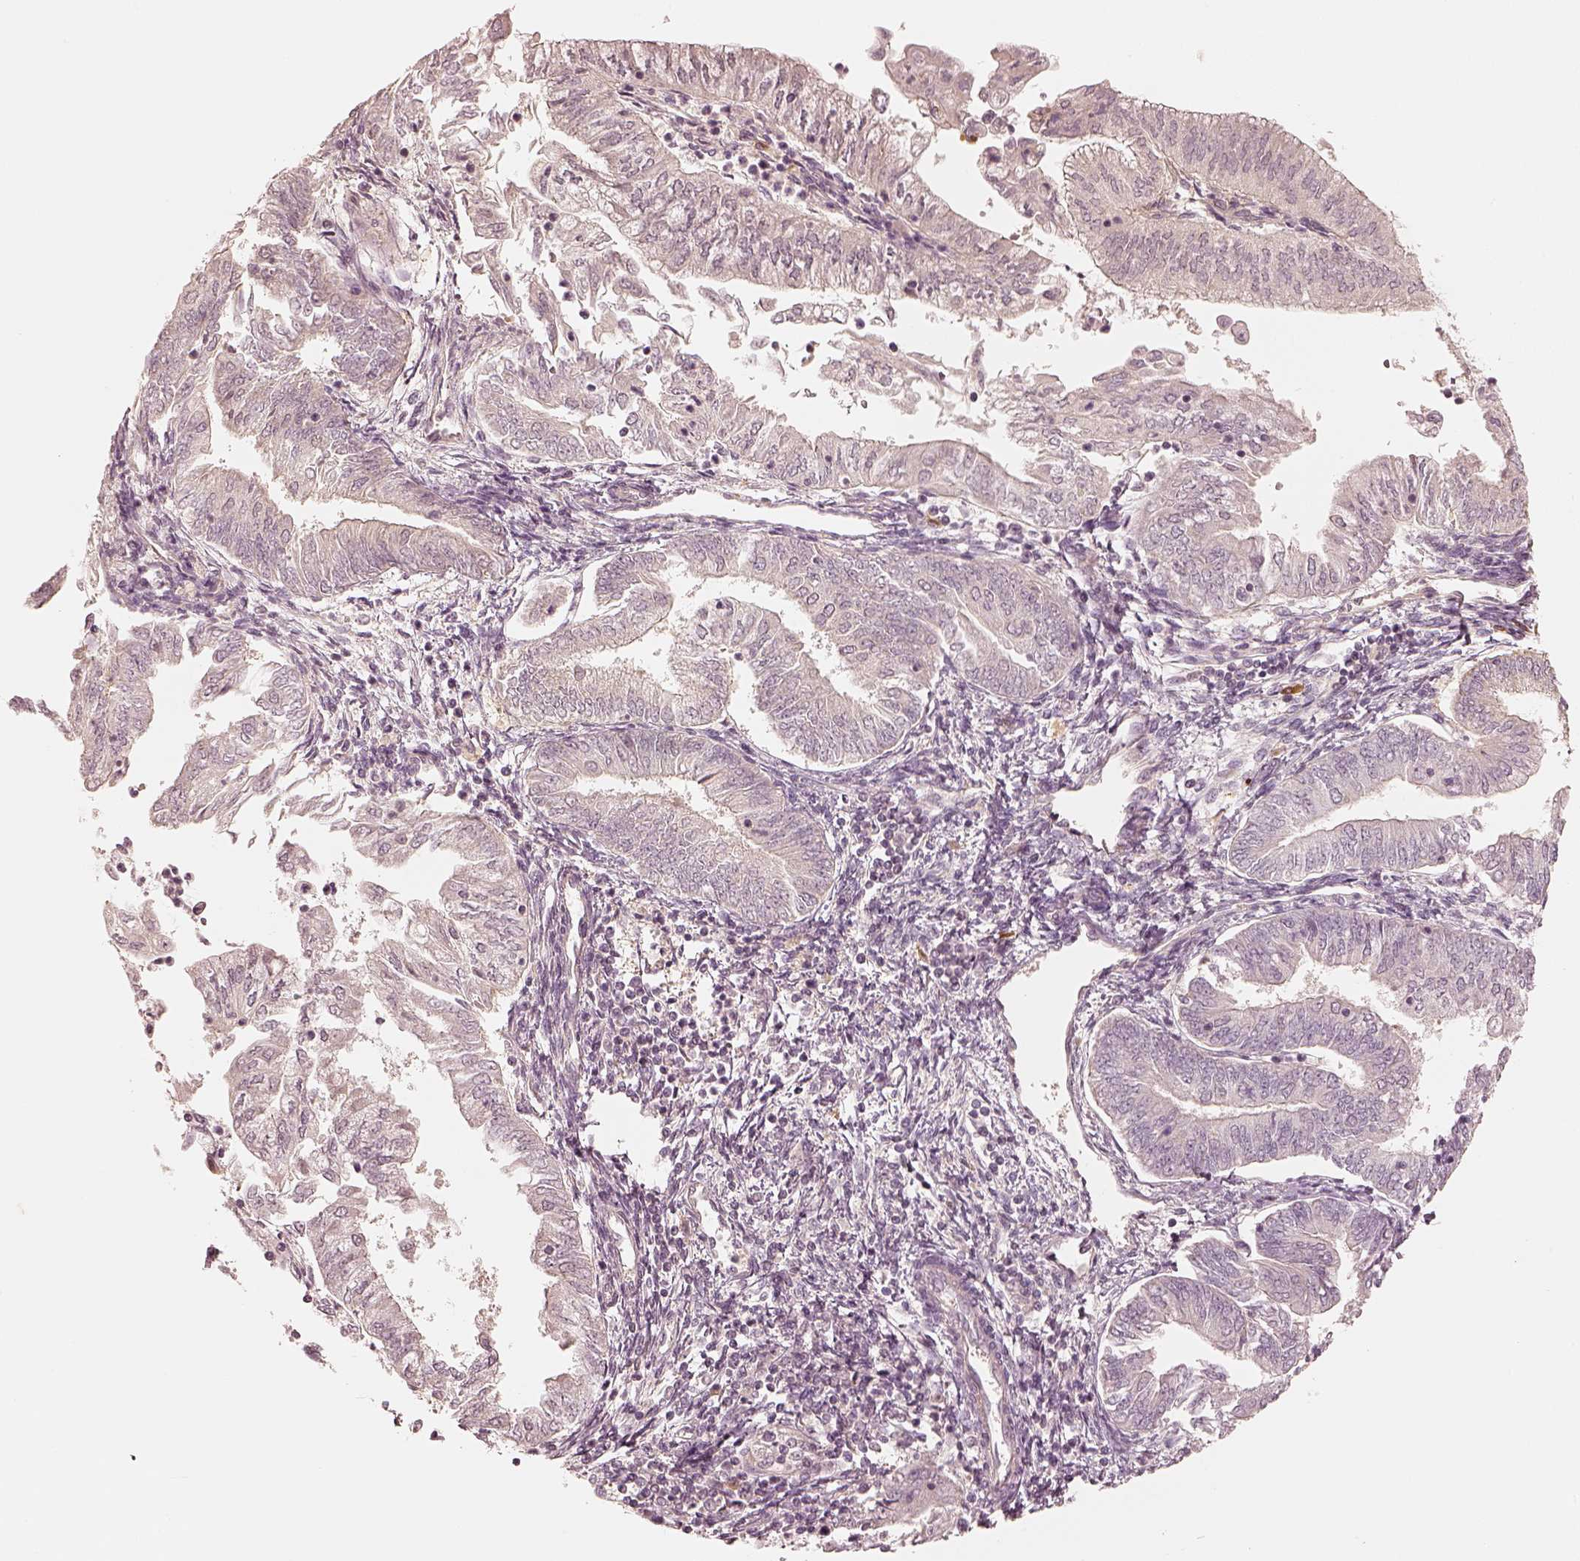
{"staining": {"intensity": "weak", "quantity": "<25%", "location": "cytoplasmic/membranous"}, "tissue": "endometrial cancer", "cell_type": "Tumor cells", "image_type": "cancer", "snomed": [{"axis": "morphology", "description": "Adenocarcinoma, NOS"}, {"axis": "topography", "description": "Endometrium"}], "caption": "The IHC histopathology image has no significant expression in tumor cells of endometrial adenocarcinoma tissue.", "gene": "GORASP2", "patient": {"sex": "female", "age": 55}}